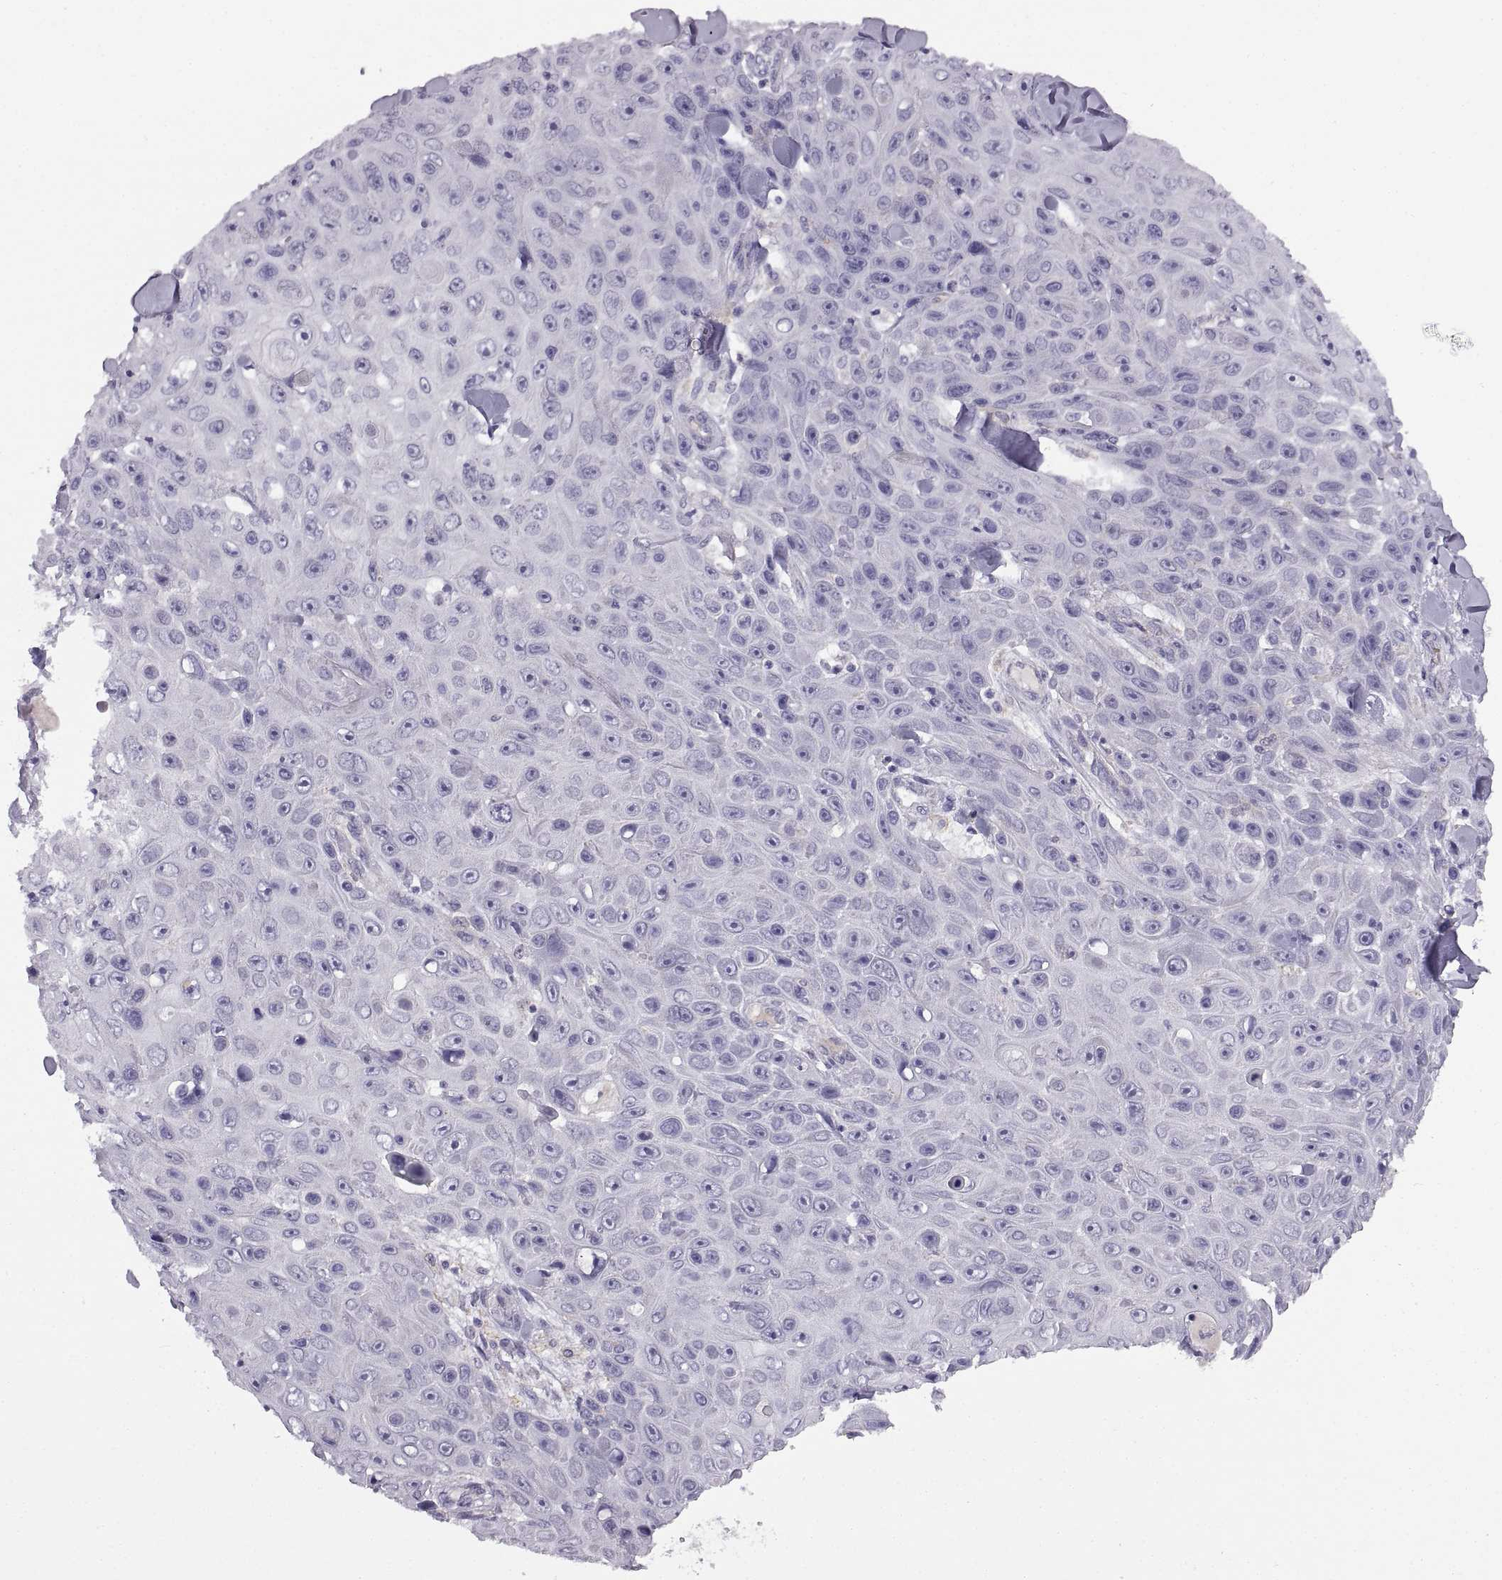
{"staining": {"intensity": "negative", "quantity": "none", "location": "none"}, "tissue": "skin cancer", "cell_type": "Tumor cells", "image_type": "cancer", "snomed": [{"axis": "morphology", "description": "Squamous cell carcinoma, NOS"}, {"axis": "topography", "description": "Skin"}], "caption": "Protein analysis of skin squamous cell carcinoma shows no significant positivity in tumor cells.", "gene": "MEIOC", "patient": {"sex": "male", "age": 82}}